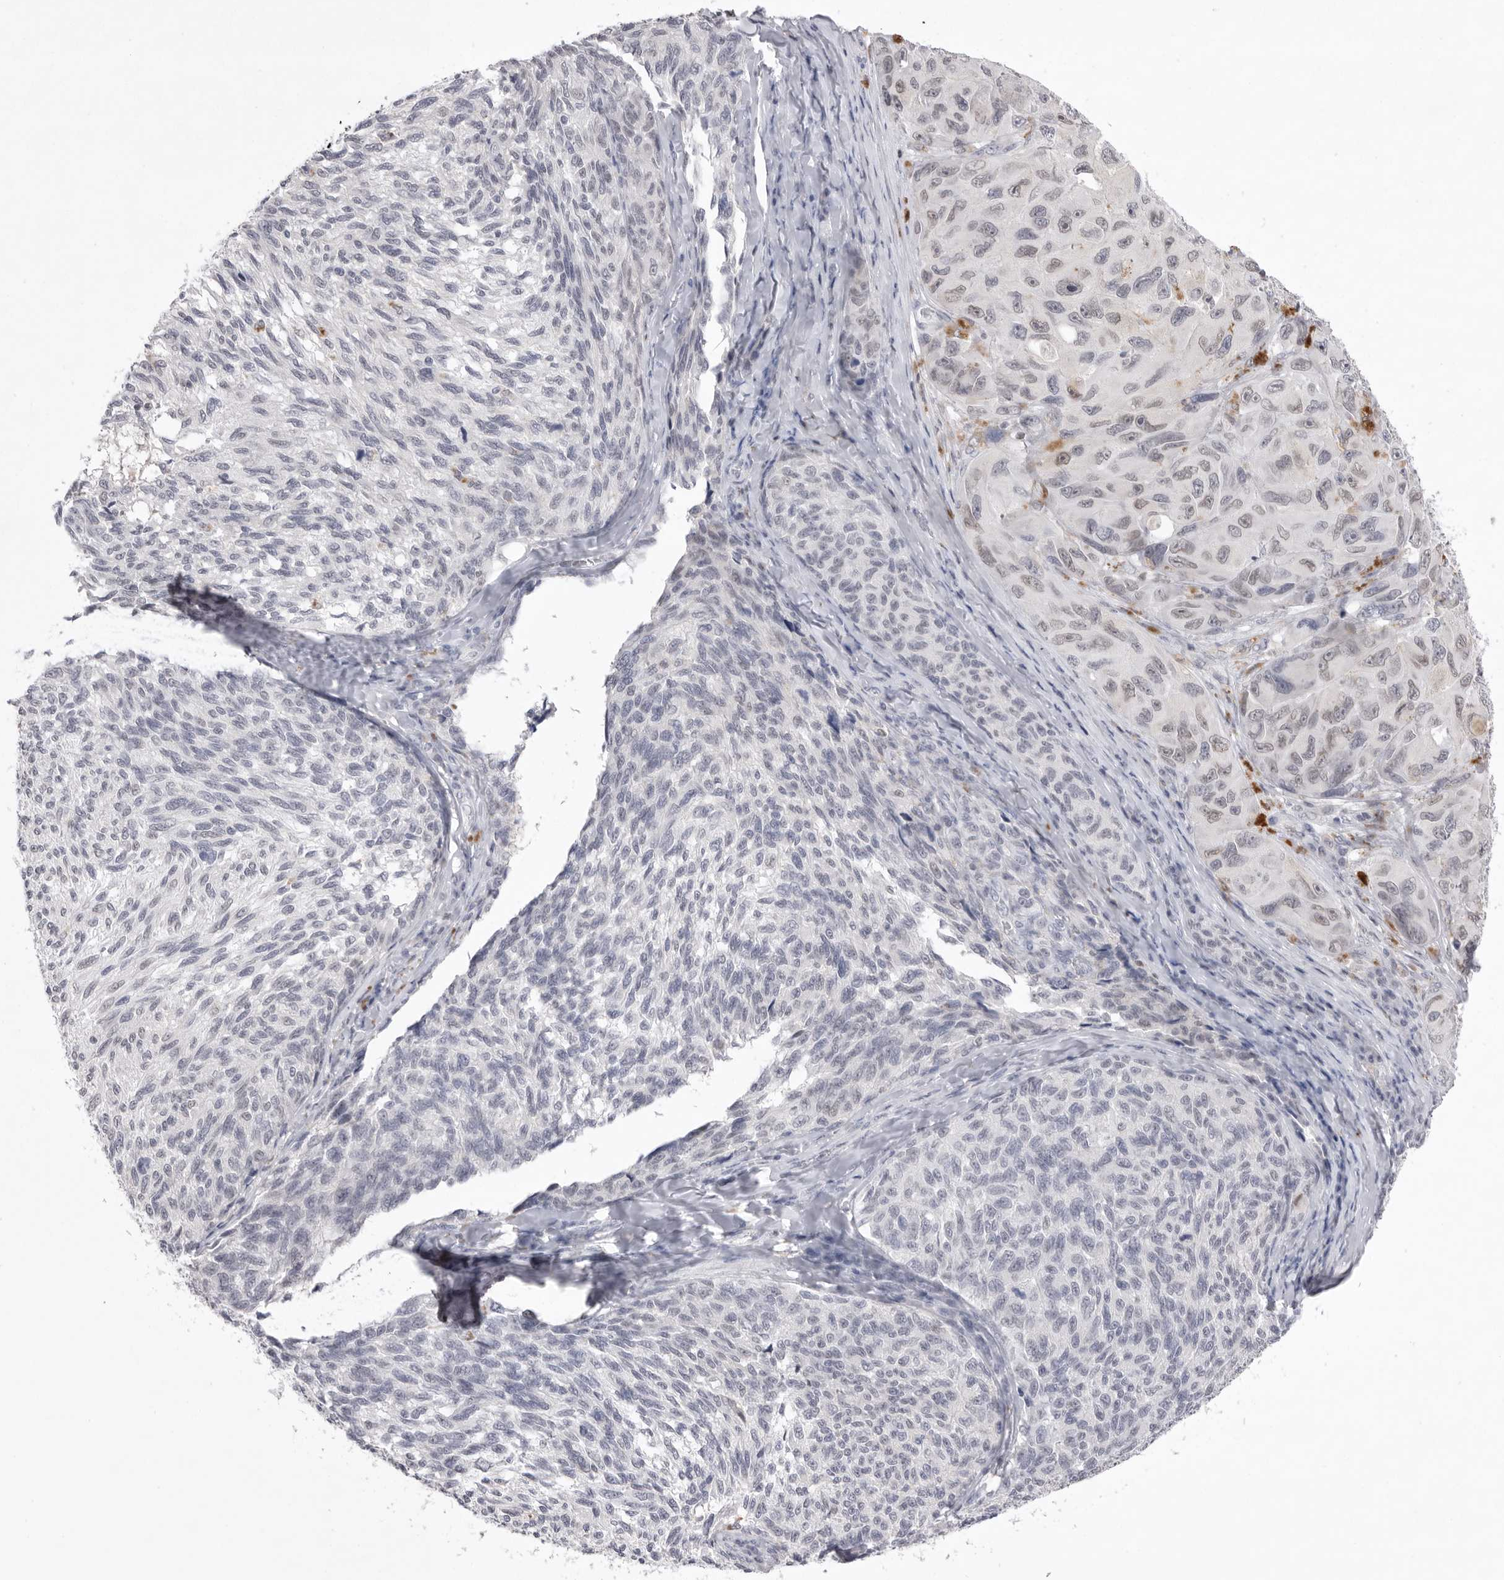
{"staining": {"intensity": "weak", "quantity": "<25%", "location": "nuclear"}, "tissue": "melanoma", "cell_type": "Tumor cells", "image_type": "cancer", "snomed": [{"axis": "morphology", "description": "Malignant melanoma, NOS"}, {"axis": "topography", "description": "Skin"}], "caption": "A histopathology image of melanoma stained for a protein exhibits no brown staining in tumor cells.", "gene": "ZBTB7B", "patient": {"sex": "female", "age": 73}}